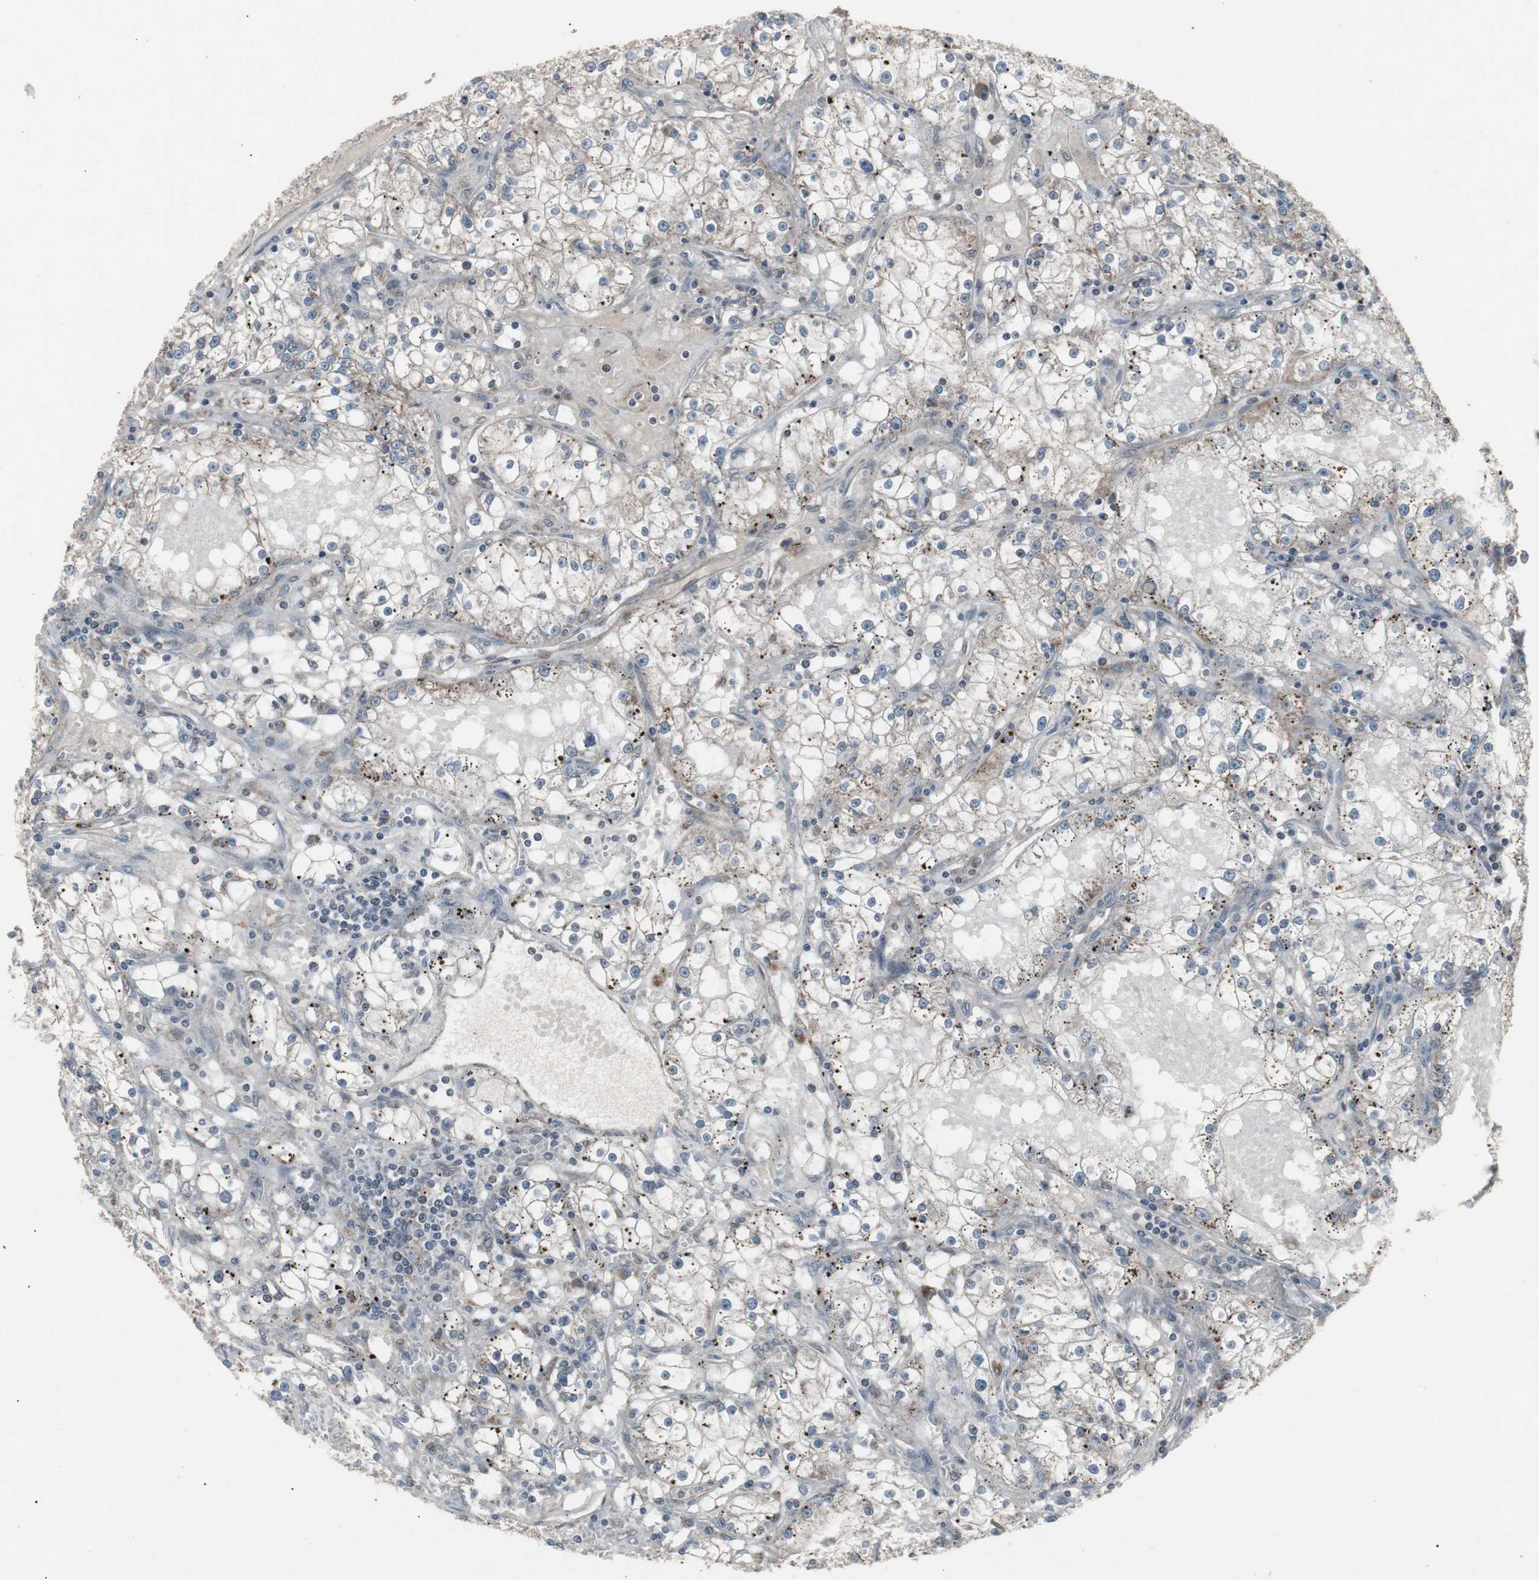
{"staining": {"intensity": "negative", "quantity": "none", "location": "none"}, "tissue": "renal cancer", "cell_type": "Tumor cells", "image_type": "cancer", "snomed": [{"axis": "morphology", "description": "Adenocarcinoma, NOS"}, {"axis": "topography", "description": "Kidney"}], "caption": "High power microscopy histopathology image of an IHC photomicrograph of adenocarcinoma (renal), revealing no significant staining in tumor cells. (DAB (3,3'-diaminobenzidine) immunohistochemistry, high magnification).", "gene": "SSTR2", "patient": {"sex": "male", "age": 56}}